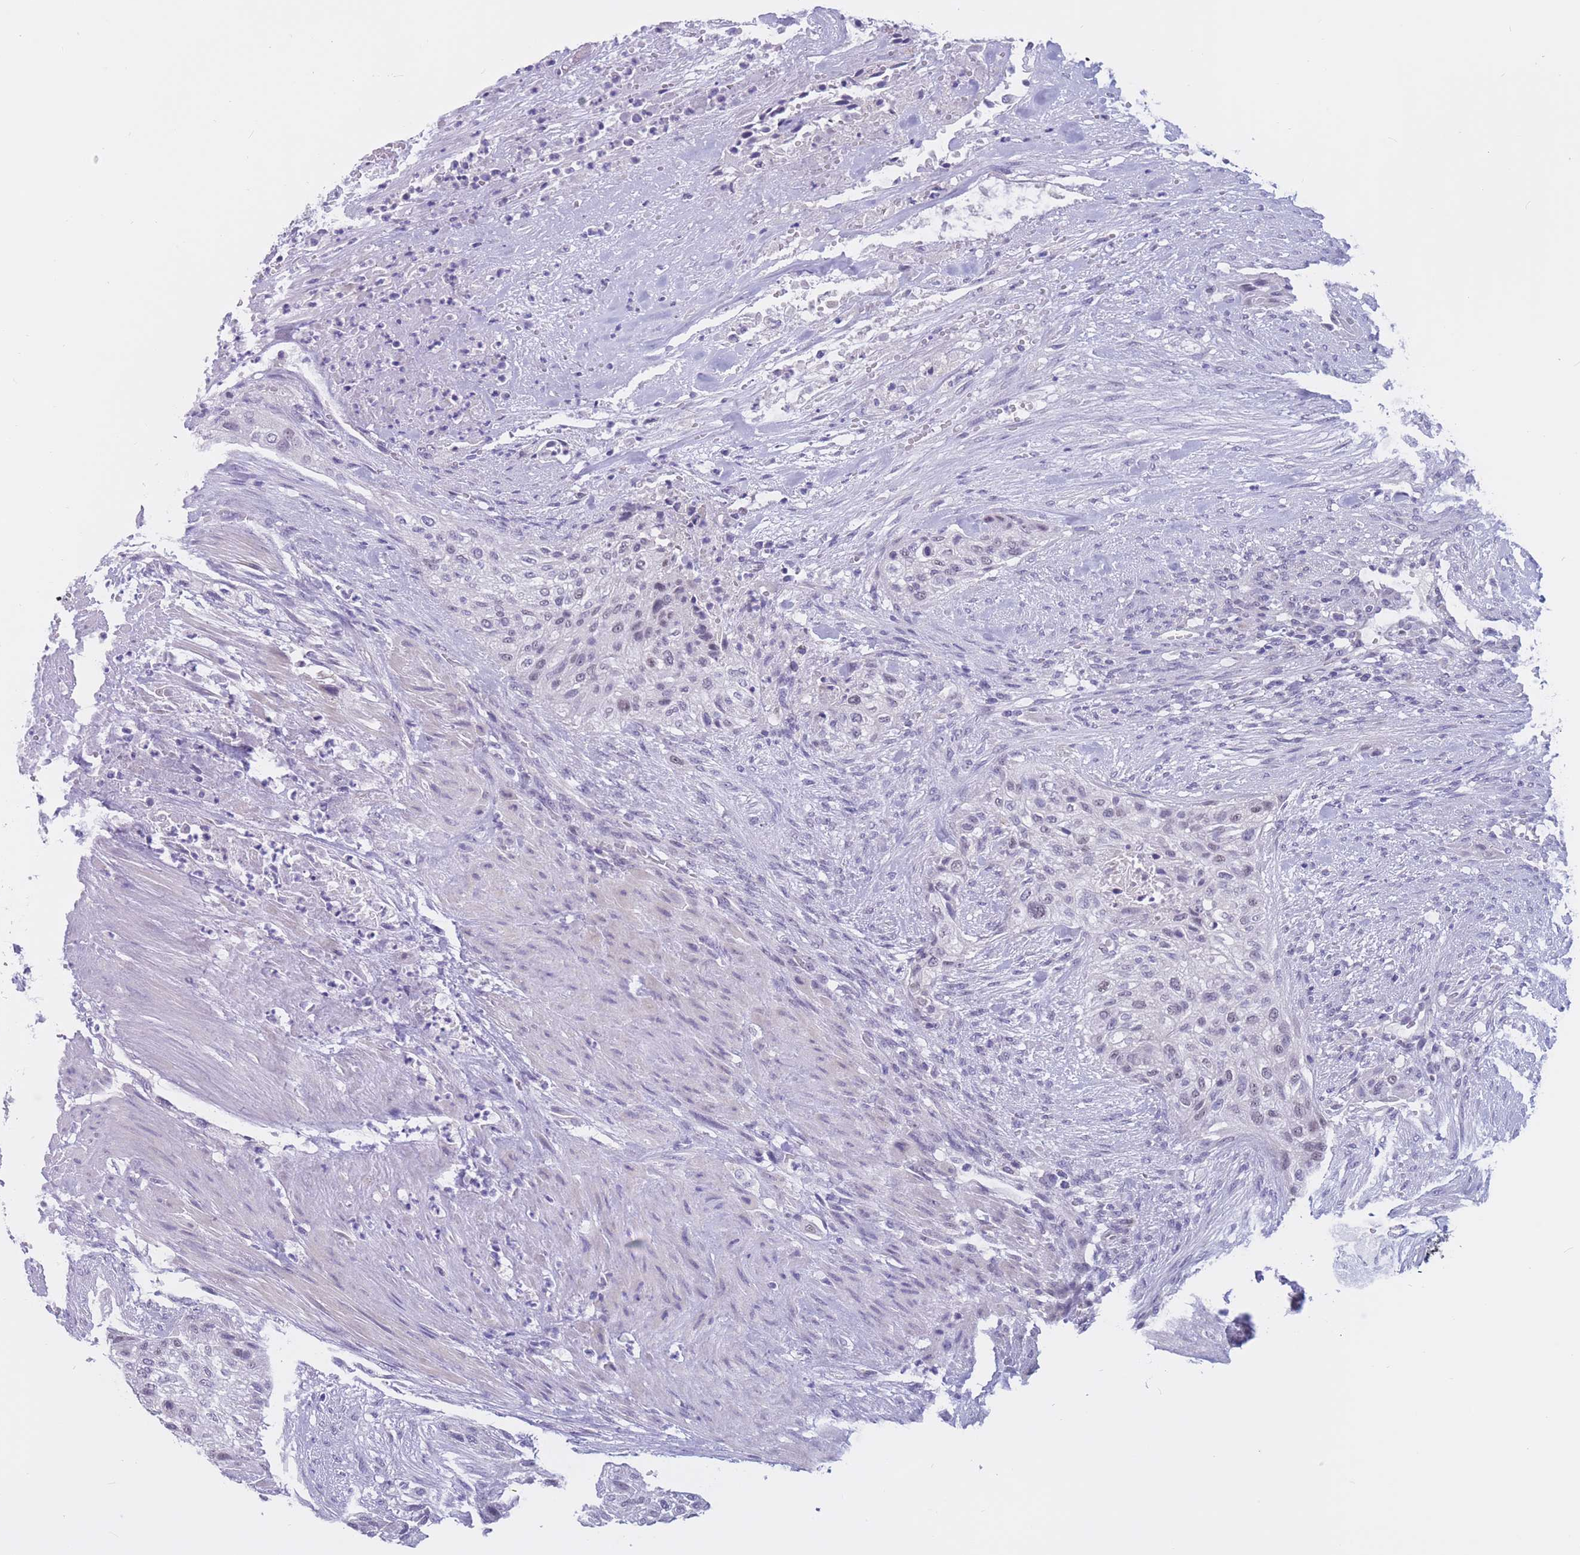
{"staining": {"intensity": "negative", "quantity": "none", "location": "none"}, "tissue": "urothelial cancer", "cell_type": "Tumor cells", "image_type": "cancer", "snomed": [{"axis": "morphology", "description": "Urothelial carcinoma, High grade"}, {"axis": "topography", "description": "Urinary bladder"}], "caption": "Tumor cells show no significant protein expression in urothelial cancer.", "gene": "BOP1", "patient": {"sex": "male", "age": 35}}